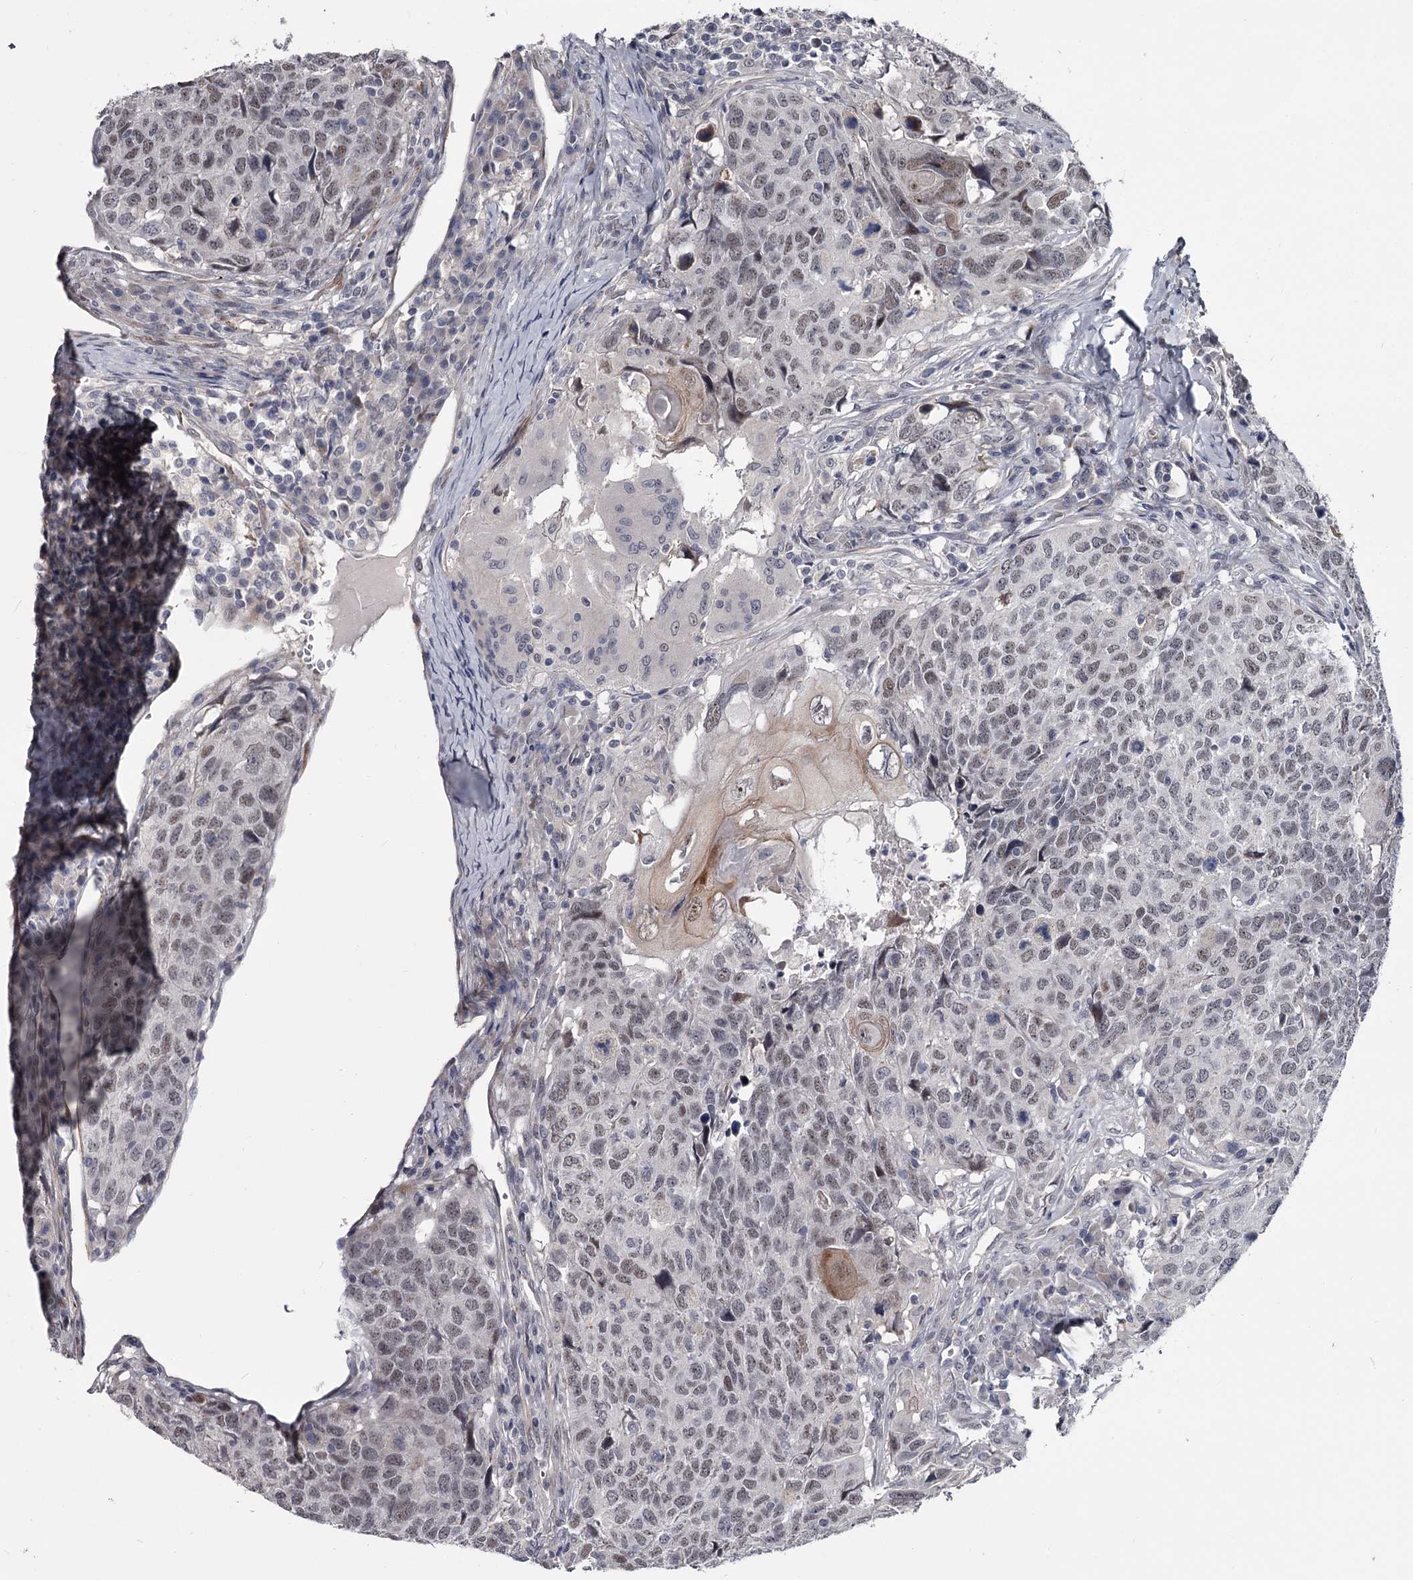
{"staining": {"intensity": "weak", "quantity": ">75%", "location": "nuclear"}, "tissue": "head and neck cancer", "cell_type": "Tumor cells", "image_type": "cancer", "snomed": [{"axis": "morphology", "description": "Squamous cell carcinoma, NOS"}, {"axis": "topography", "description": "Head-Neck"}], "caption": "Head and neck cancer tissue shows weak nuclear staining in about >75% of tumor cells", "gene": "PRPF40B", "patient": {"sex": "male", "age": 66}}